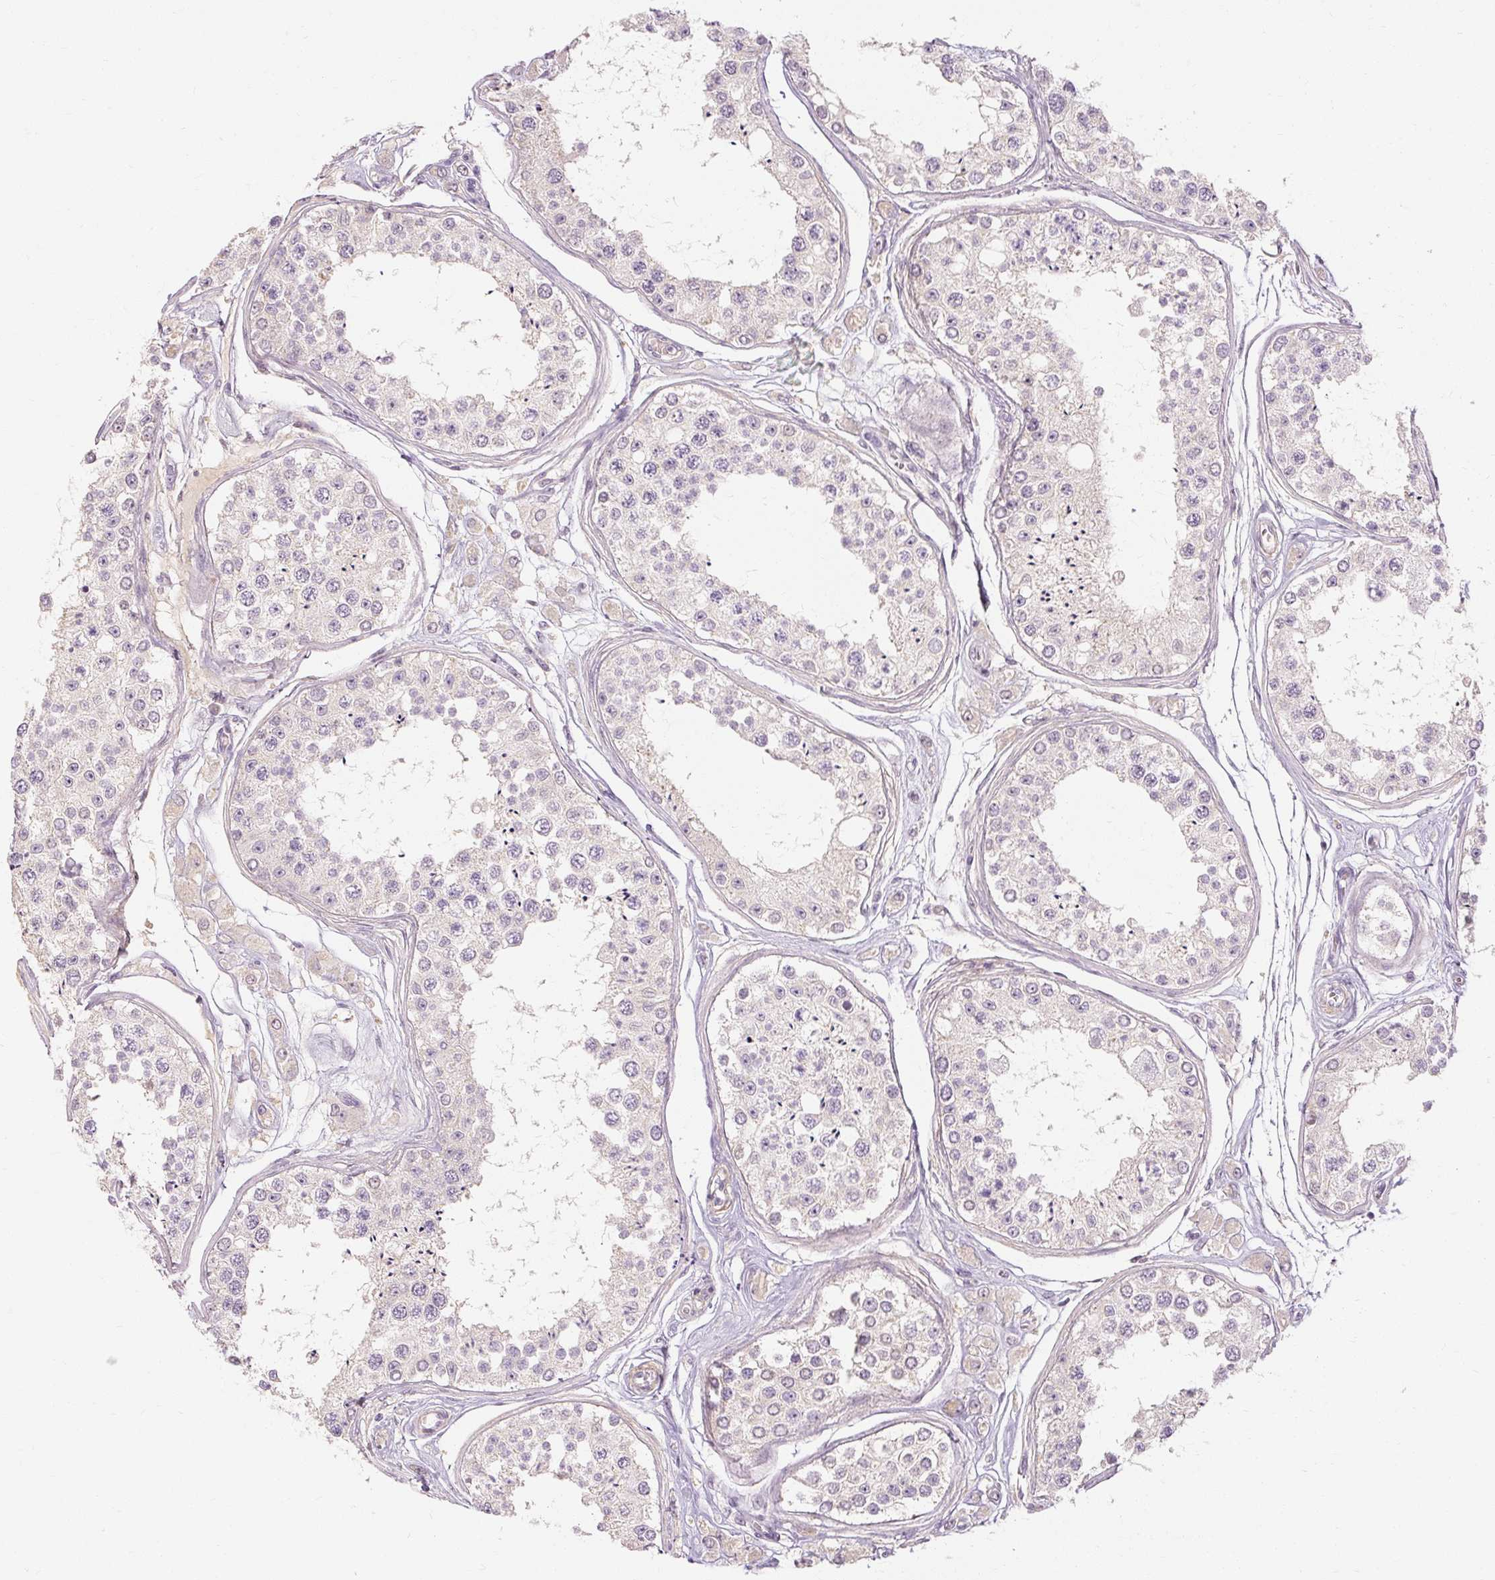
{"staining": {"intensity": "negative", "quantity": "none", "location": "none"}, "tissue": "testis", "cell_type": "Cells in seminiferous ducts", "image_type": "normal", "snomed": [{"axis": "morphology", "description": "Normal tissue, NOS"}, {"axis": "topography", "description": "Testis"}], "caption": "DAB (3,3'-diaminobenzidine) immunohistochemical staining of benign testis demonstrates no significant positivity in cells in seminiferous ducts.", "gene": "CAPN3", "patient": {"sex": "male", "age": 25}}